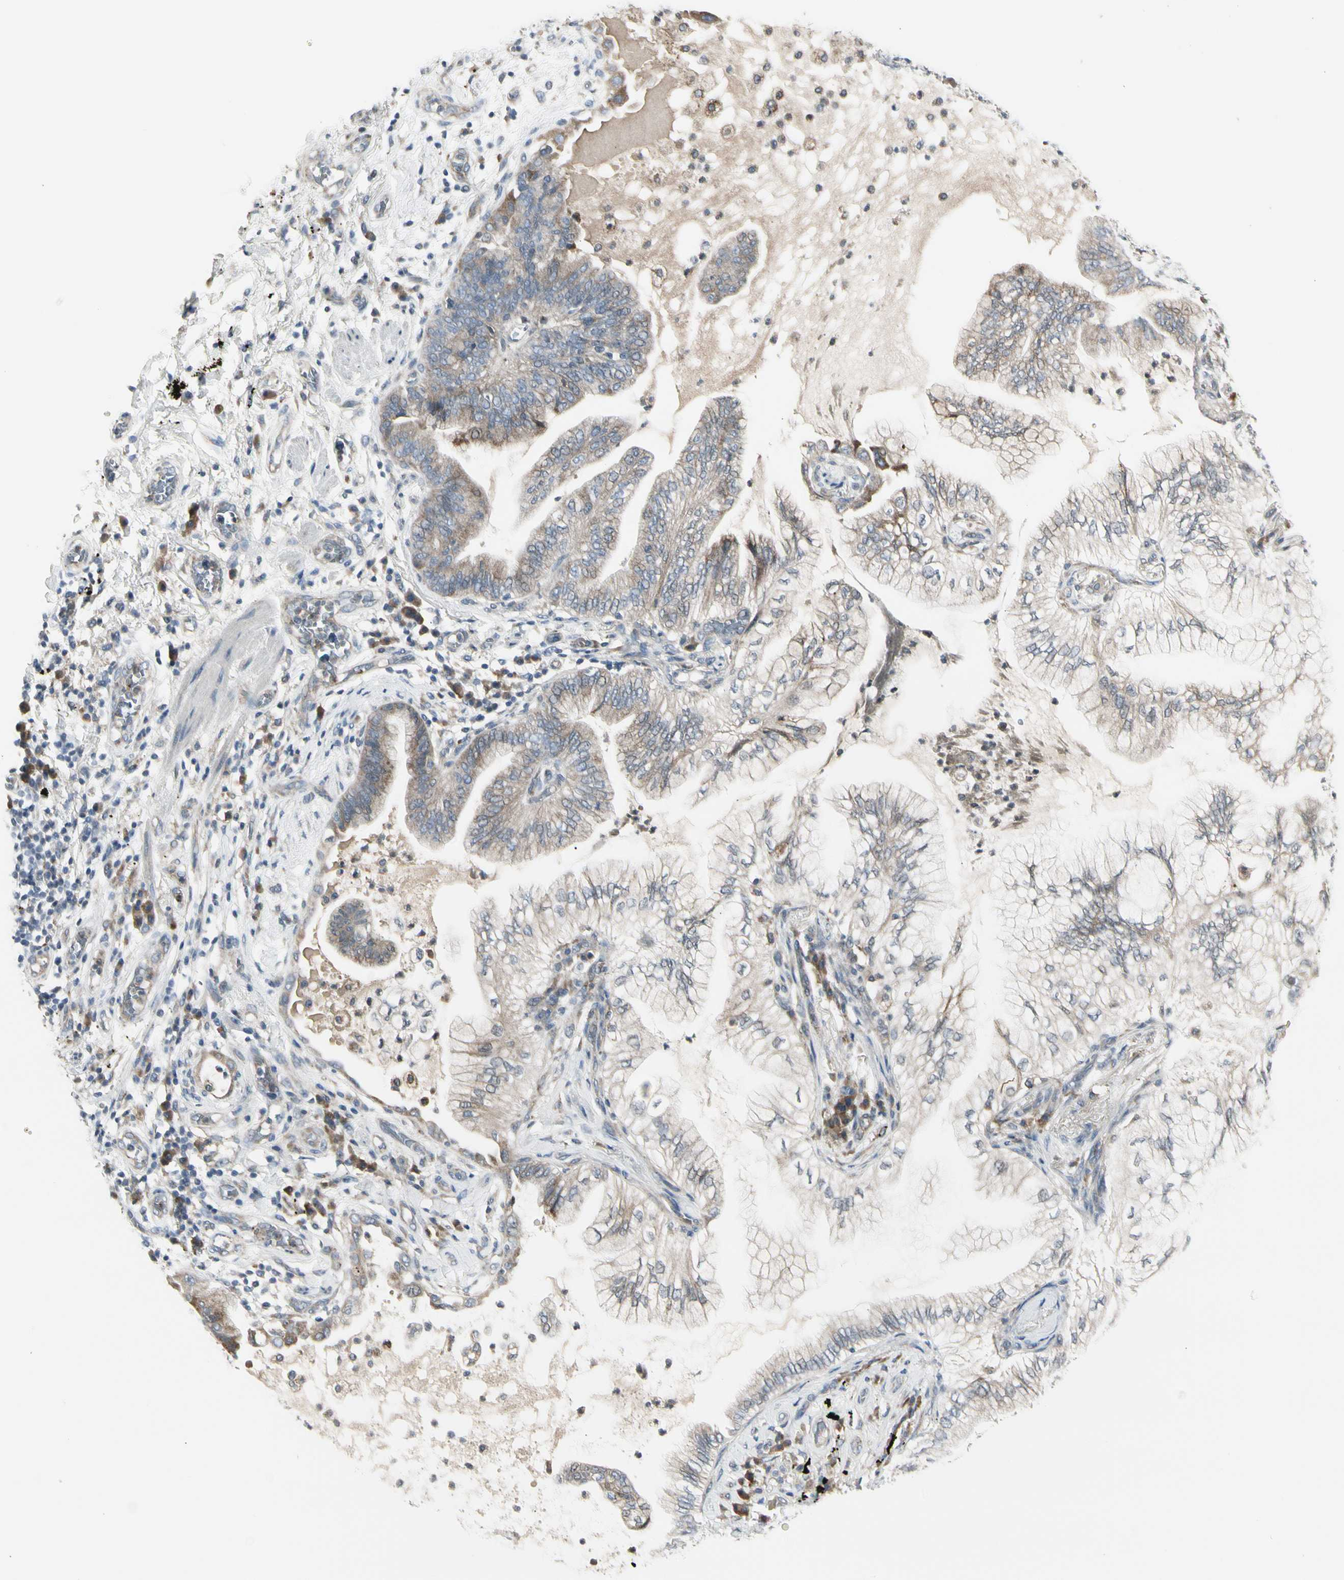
{"staining": {"intensity": "weak", "quantity": "25%-75%", "location": "cytoplasmic/membranous"}, "tissue": "lung cancer", "cell_type": "Tumor cells", "image_type": "cancer", "snomed": [{"axis": "morphology", "description": "Normal tissue, NOS"}, {"axis": "morphology", "description": "Adenocarcinoma, NOS"}, {"axis": "topography", "description": "Bronchus"}, {"axis": "topography", "description": "Lung"}], "caption": "High-magnification brightfield microscopy of lung adenocarcinoma stained with DAB (3,3'-diaminobenzidine) (brown) and counterstained with hematoxylin (blue). tumor cells exhibit weak cytoplasmic/membranous expression is seen in about25%-75% of cells.", "gene": "GRN", "patient": {"sex": "female", "age": 70}}